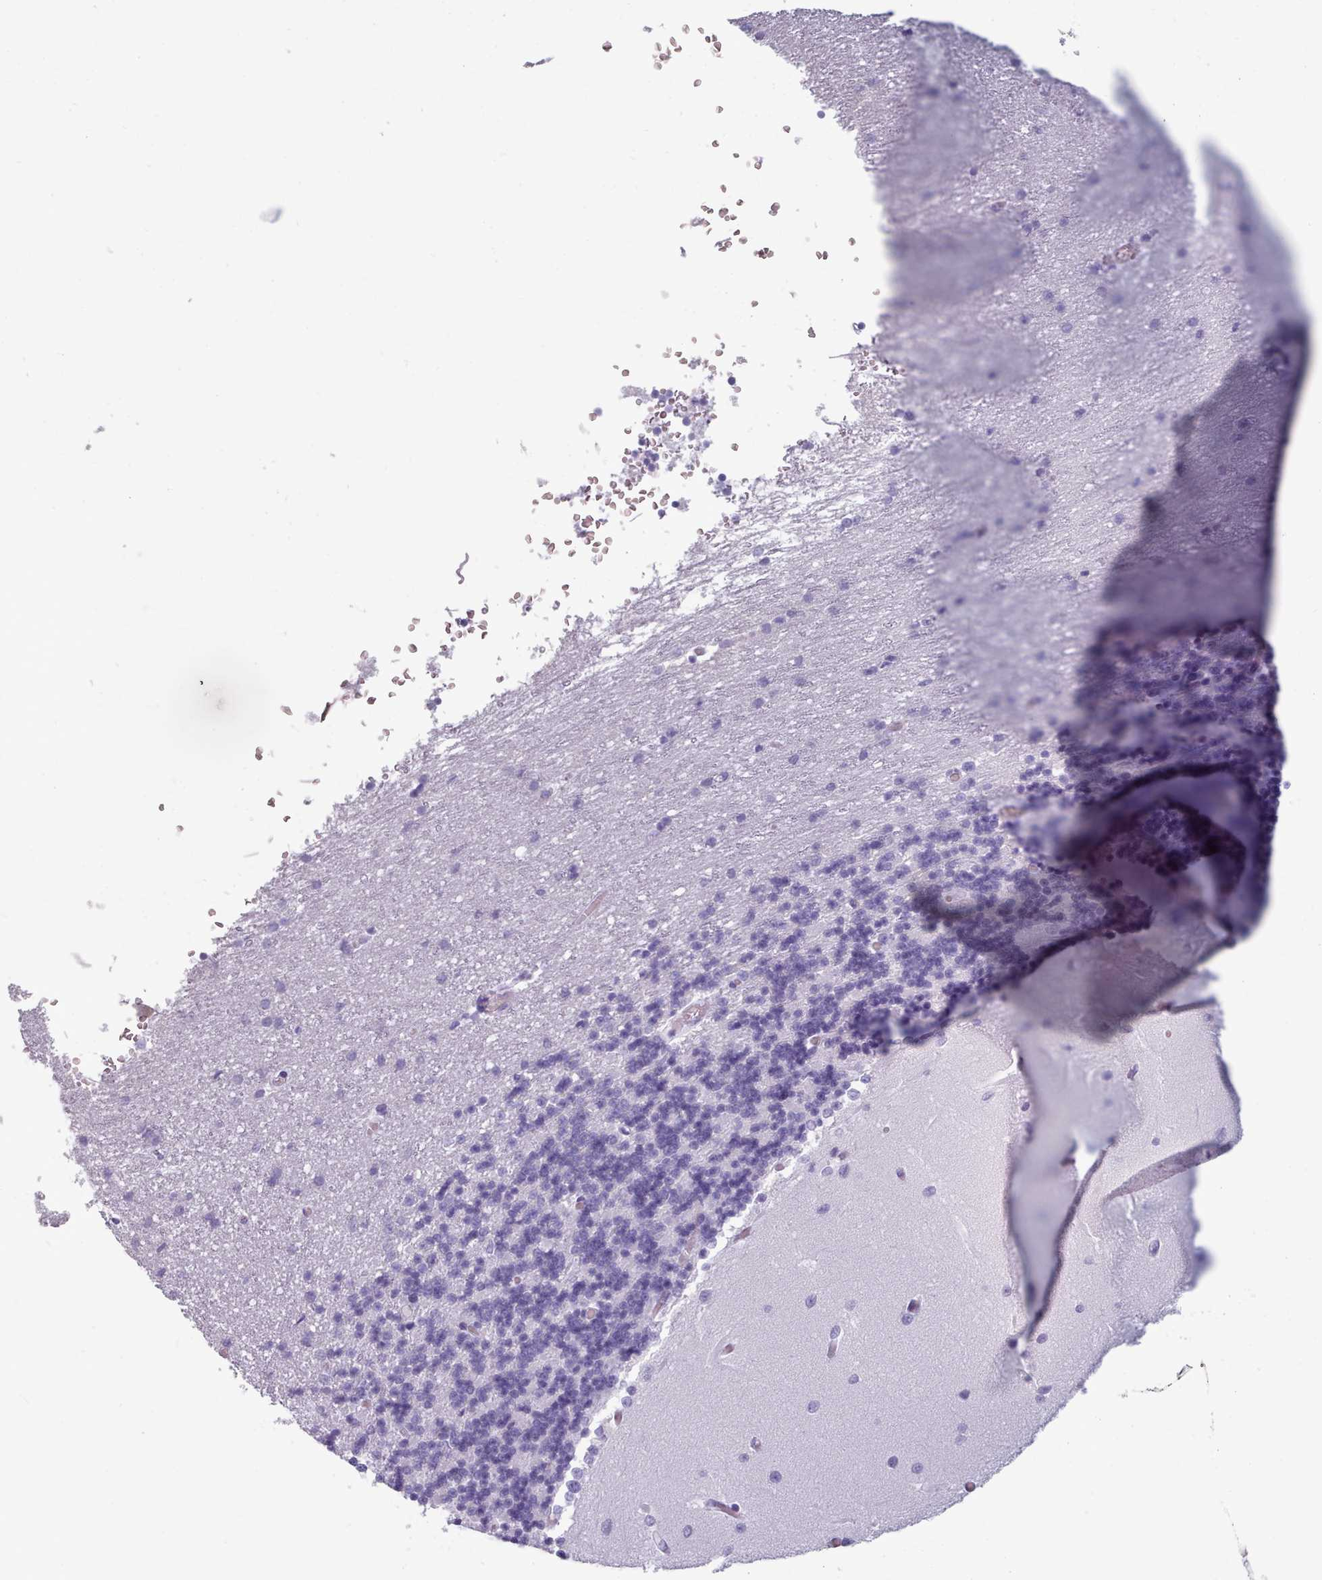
{"staining": {"intensity": "negative", "quantity": "none", "location": "none"}, "tissue": "cerebellum", "cell_type": "Cells in granular layer", "image_type": "normal", "snomed": [{"axis": "morphology", "description": "Normal tissue, NOS"}, {"axis": "topography", "description": "Cerebellum"}], "caption": "IHC of normal human cerebellum exhibits no expression in cells in granular layer. The staining was performed using DAB (3,3'-diaminobenzidine) to visualize the protein expression in brown, while the nuclei were stained in blue with hematoxylin (Magnification: 20x).", "gene": "ZNF43", "patient": {"sex": "male", "age": 37}}